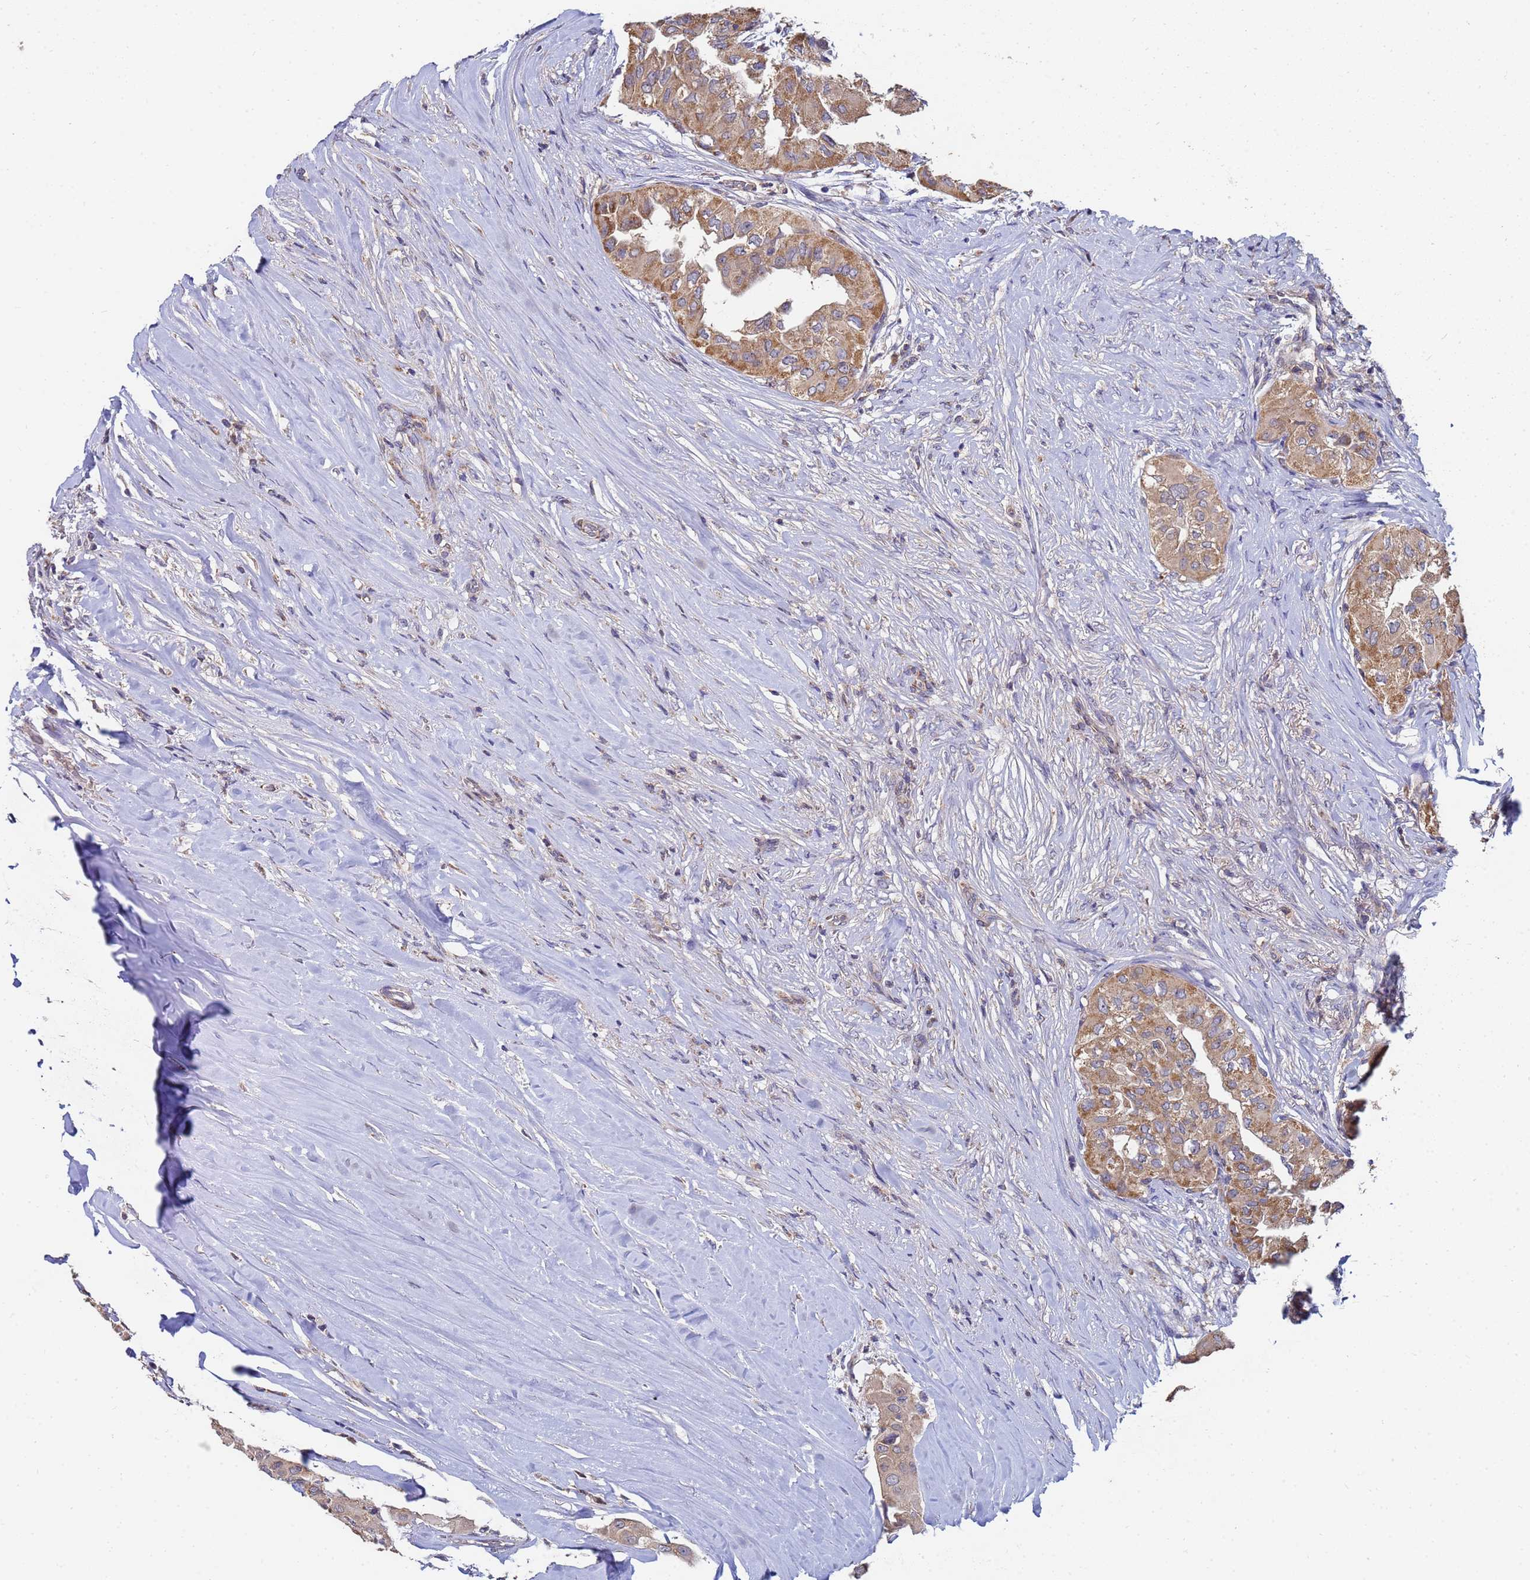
{"staining": {"intensity": "moderate", "quantity": ">75%", "location": "cytoplasmic/membranous"}, "tissue": "thyroid cancer", "cell_type": "Tumor cells", "image_type": "cancer", "snomed": [{"axis": "morphology", "description": "Papillary adenocarcinoma, NOS"}, {"axis": "topography", "description": "Thyroid gland"}], "caption": "DAB immunohistochemical staining of papillary adenocarcinoma (thyroid) shows moderate cytoplasmic/membranous protein positivity in approximately >75% of tumor cells. (Brightfield microscopy of DAB IHC at high magnification).", "gene": "C5orf34", "patient": {"sex": "female", "age": 59}}